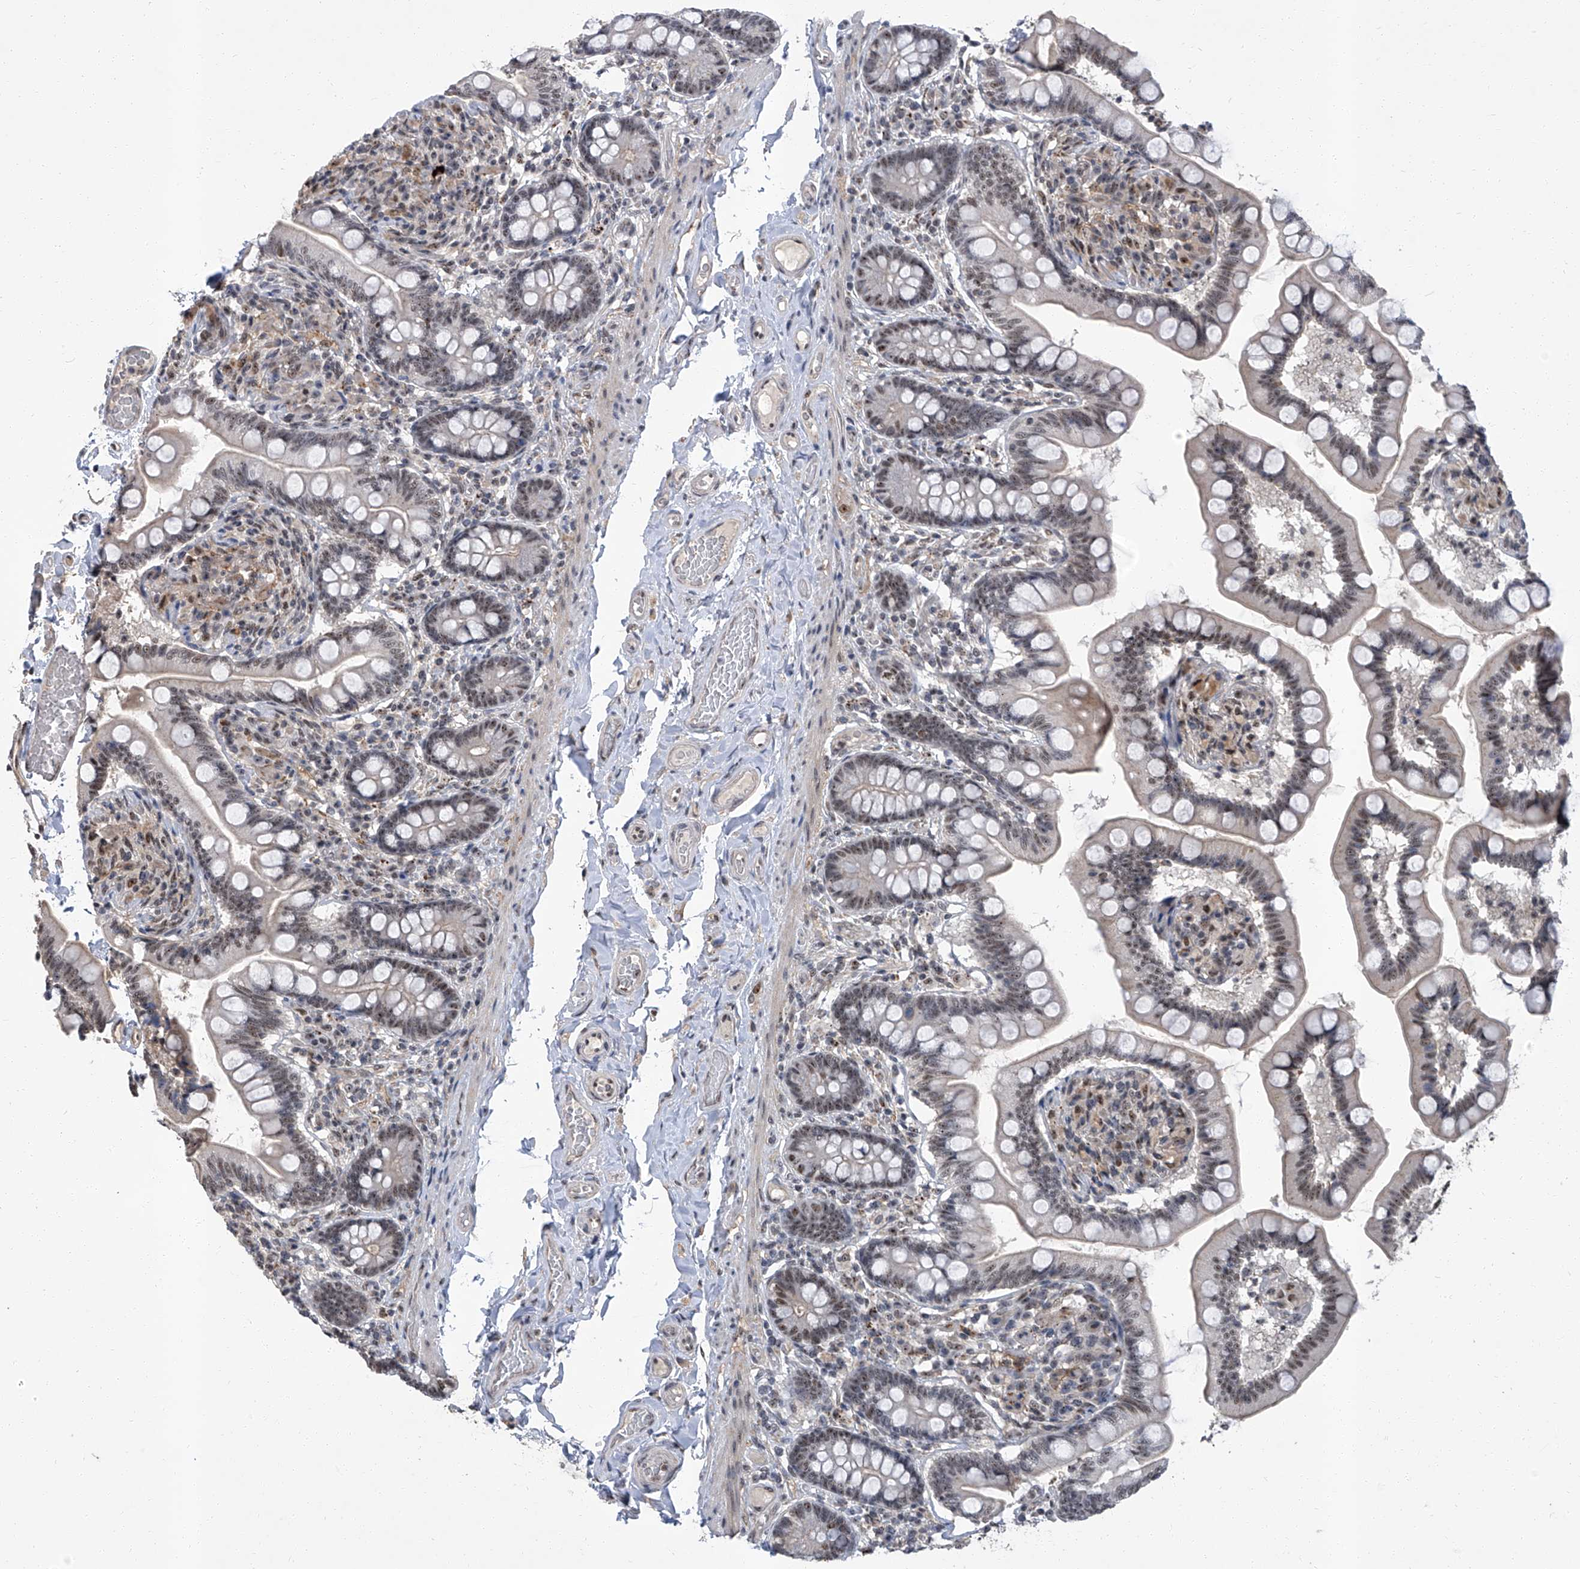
{"staining": {"intensity": "weak", "quantity": "<25%", "location": "nuclear"}, "tissue": "small intestine", "cell_type": "Glandular cells", "image_type": "normal", "snomed": [{"axis": "morphology", "description": "Normal tissue, NOS"}, {"axis": "topography", "description": "Small intestine"}], "caption": "There is no significant staining in glandular cells of small intestine. Nuclei are stained in blue.", "gene": "CMTR1", "patient": {"sex": "female", "age": 64}}